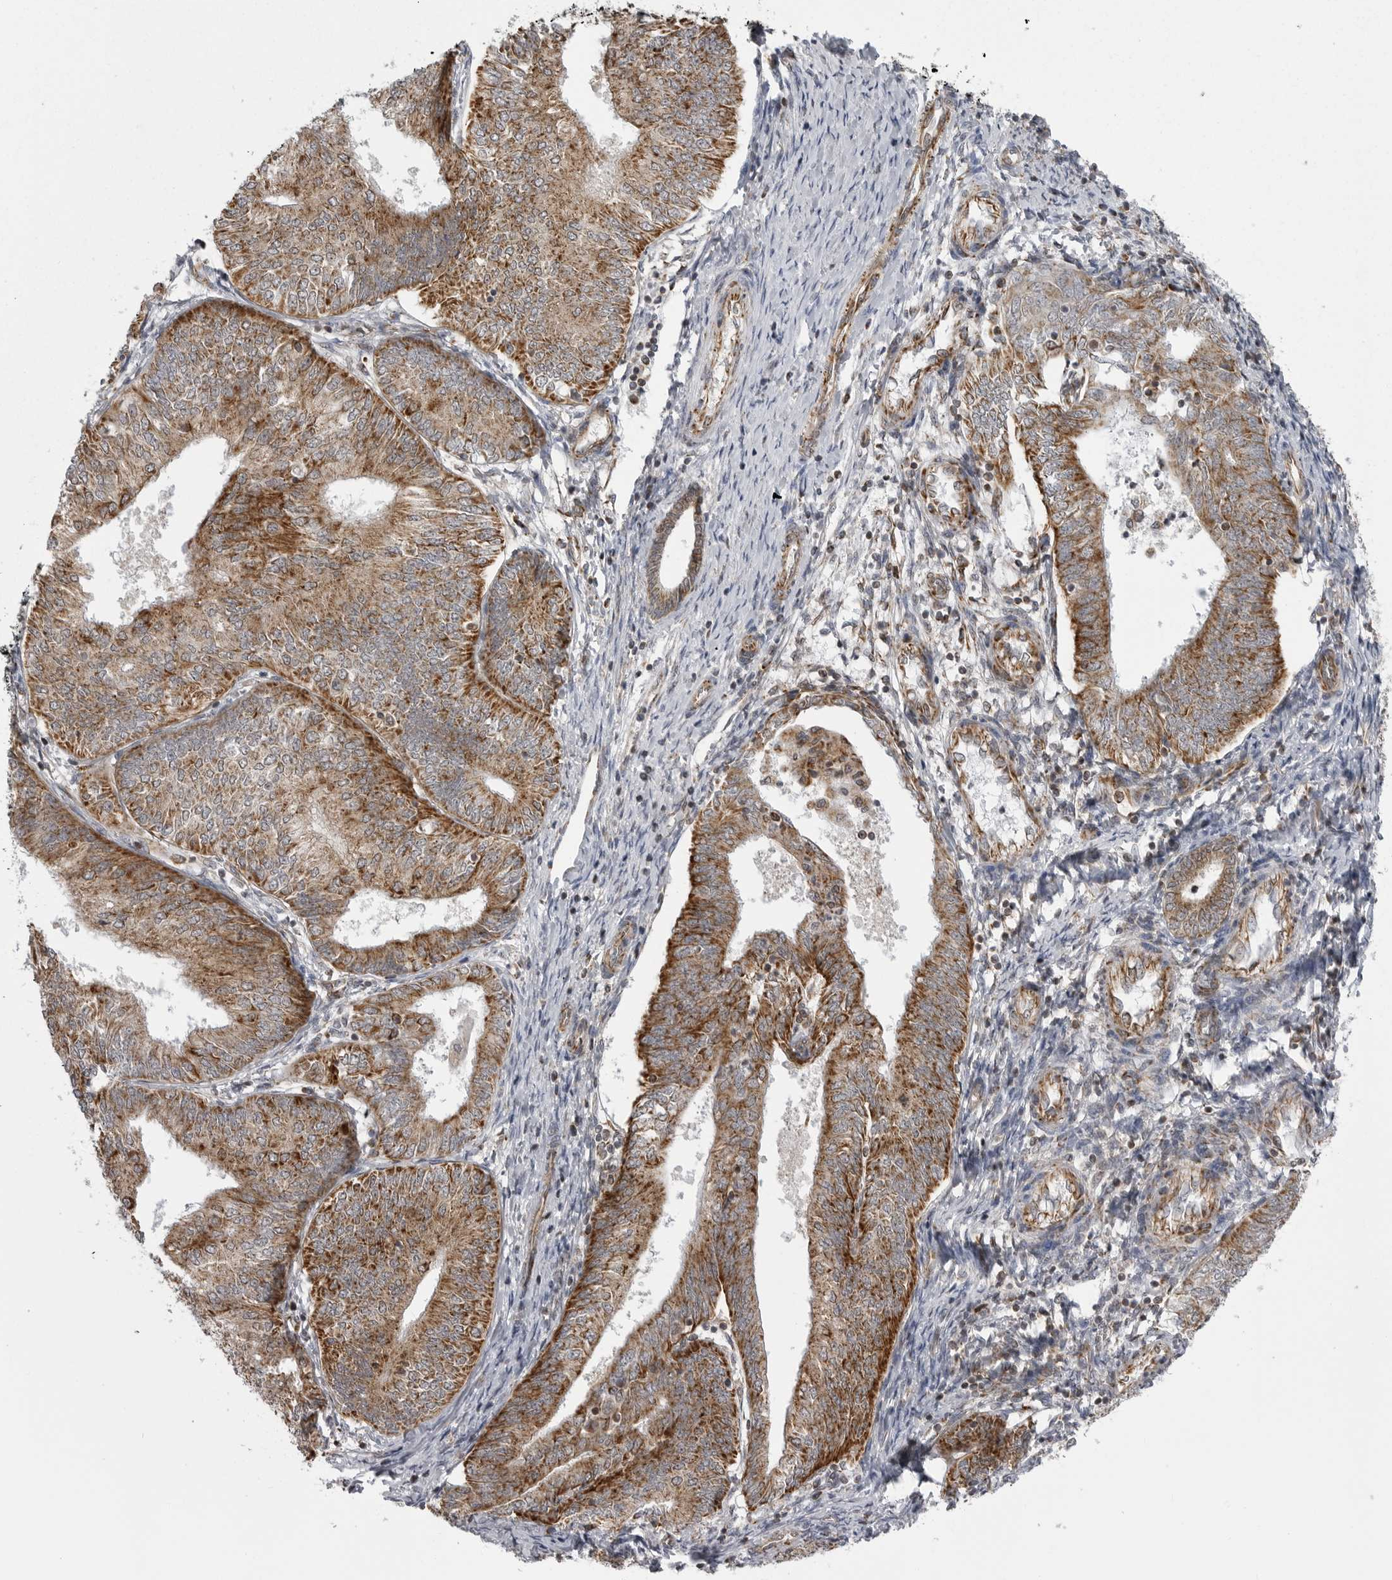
{"staining": {"intensity": "strong", "quantity": ">75%", "location": "cytoplasmic/membranous"}, "tissue": "endometrial cancer", "cell_type": "Tumor cells", "image_type": "cancer", "snomed": [{"axis": "morphology", "description": "Adenocarcinoma, NOS"}, {"axis": "topography", "description": "Endometrium"}], "caption": "An IHC image of tumor tissue is shown. Protein staining in brown shows strong cytoplasmic/membranous positivity in endometrial cancer within tumor cells. Immunohistochemistry (ihc) stains the protein in brown and the nuclei are stained blue.", "gene": "FH", "patient": {"sex": "female", "age": 58}}